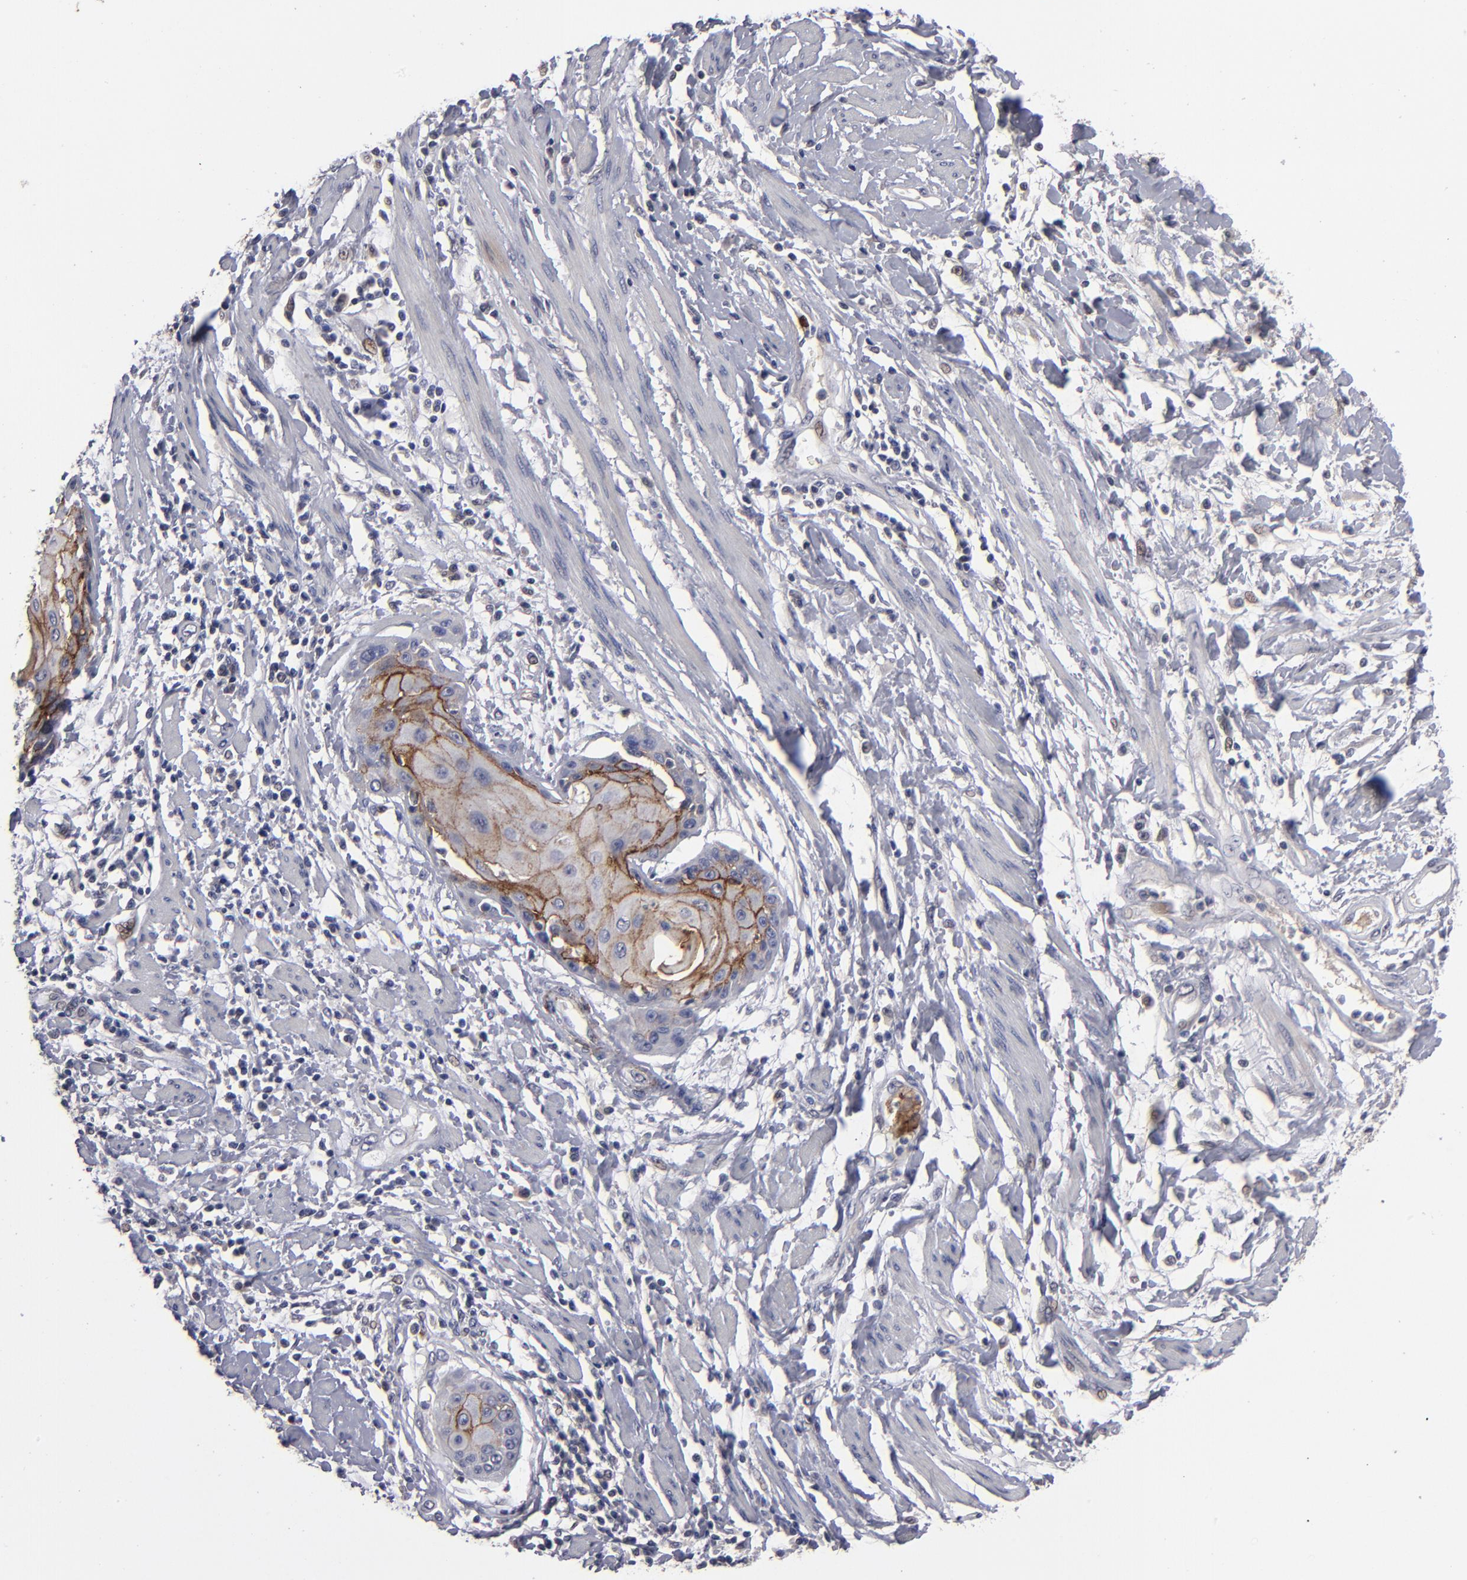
{"staining": {"intensity": "moderate", "quantity": "25%-75%", "location": "cytoplasmic/membranous"}, "tissue": "cervical cancer", "cell_type": "Tumor cells", "image_type": "cancer", "snomed": [{"axis": "morphology", "description": "Squamous cell carcinoma, NOS"}, {"axis": "topography", "description": "Cervix"}], "caption": "Cervical cancer stained with immunohistochemistry (IHC) reveals moderate cytoplasmic/membranous positivity in about 25%-75% of tumor cells. (IHC, brightfield microscopy, high magnification).", "gene": "GPM6B", "patient": {"sex": "female", "age": 57}}